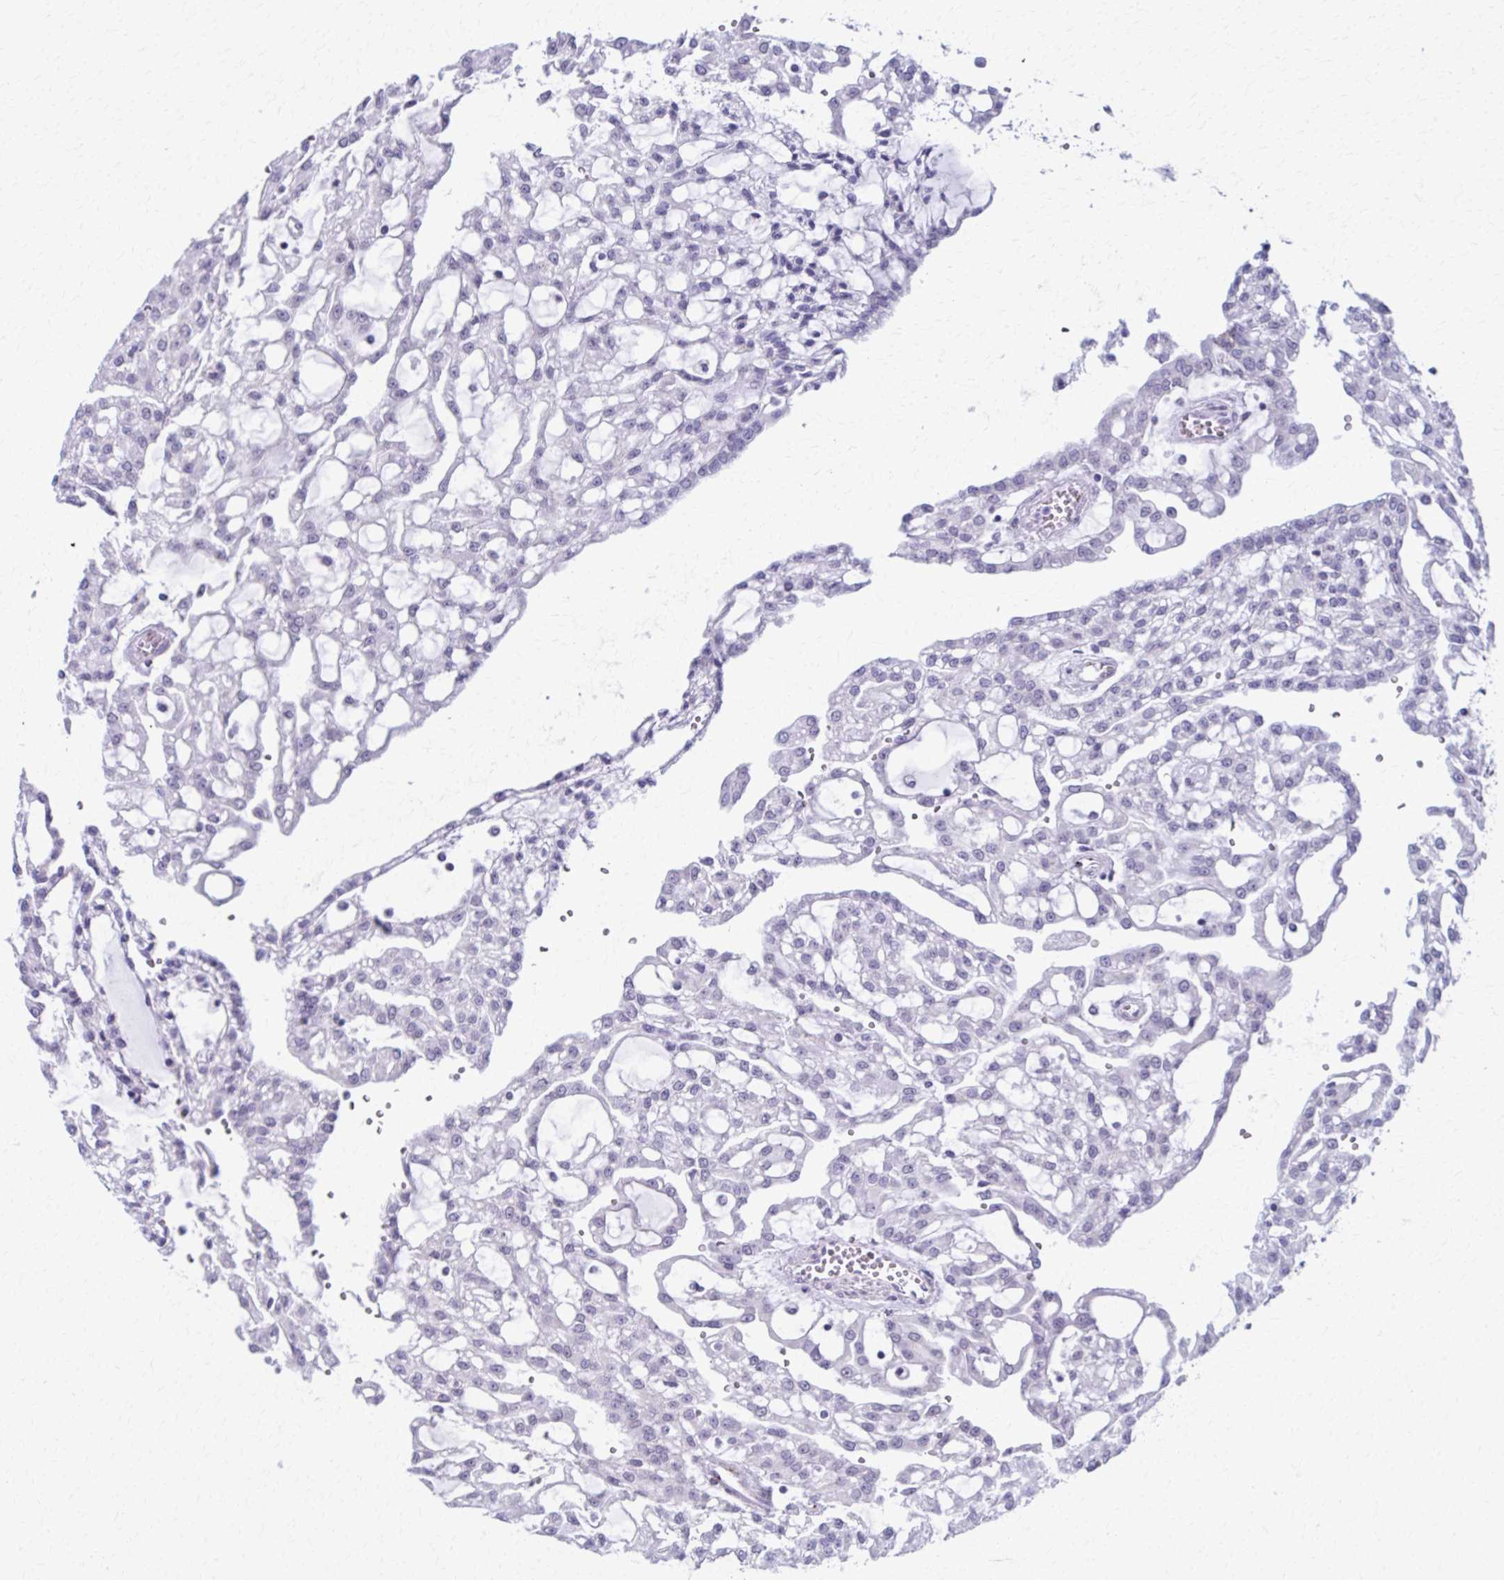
{"staining": {"intensity": "negative", "quantity": "none", "location": "none"}, "tissue": "renal cancer", "cell_type": "Tumor cells", "image_type": "cancer", "snomed": [{"axis": "morphology", "description": "Adenocarcinoma, NOS"}, {"axis": "topography", "description": "Kidney"}], "caption": "Immunohistochemical staining of renal adenocarcinoma shows no significant positivity in tumor cells.", "gene": "ZNF682", "patient": {"sex": "male", "age": 63}}